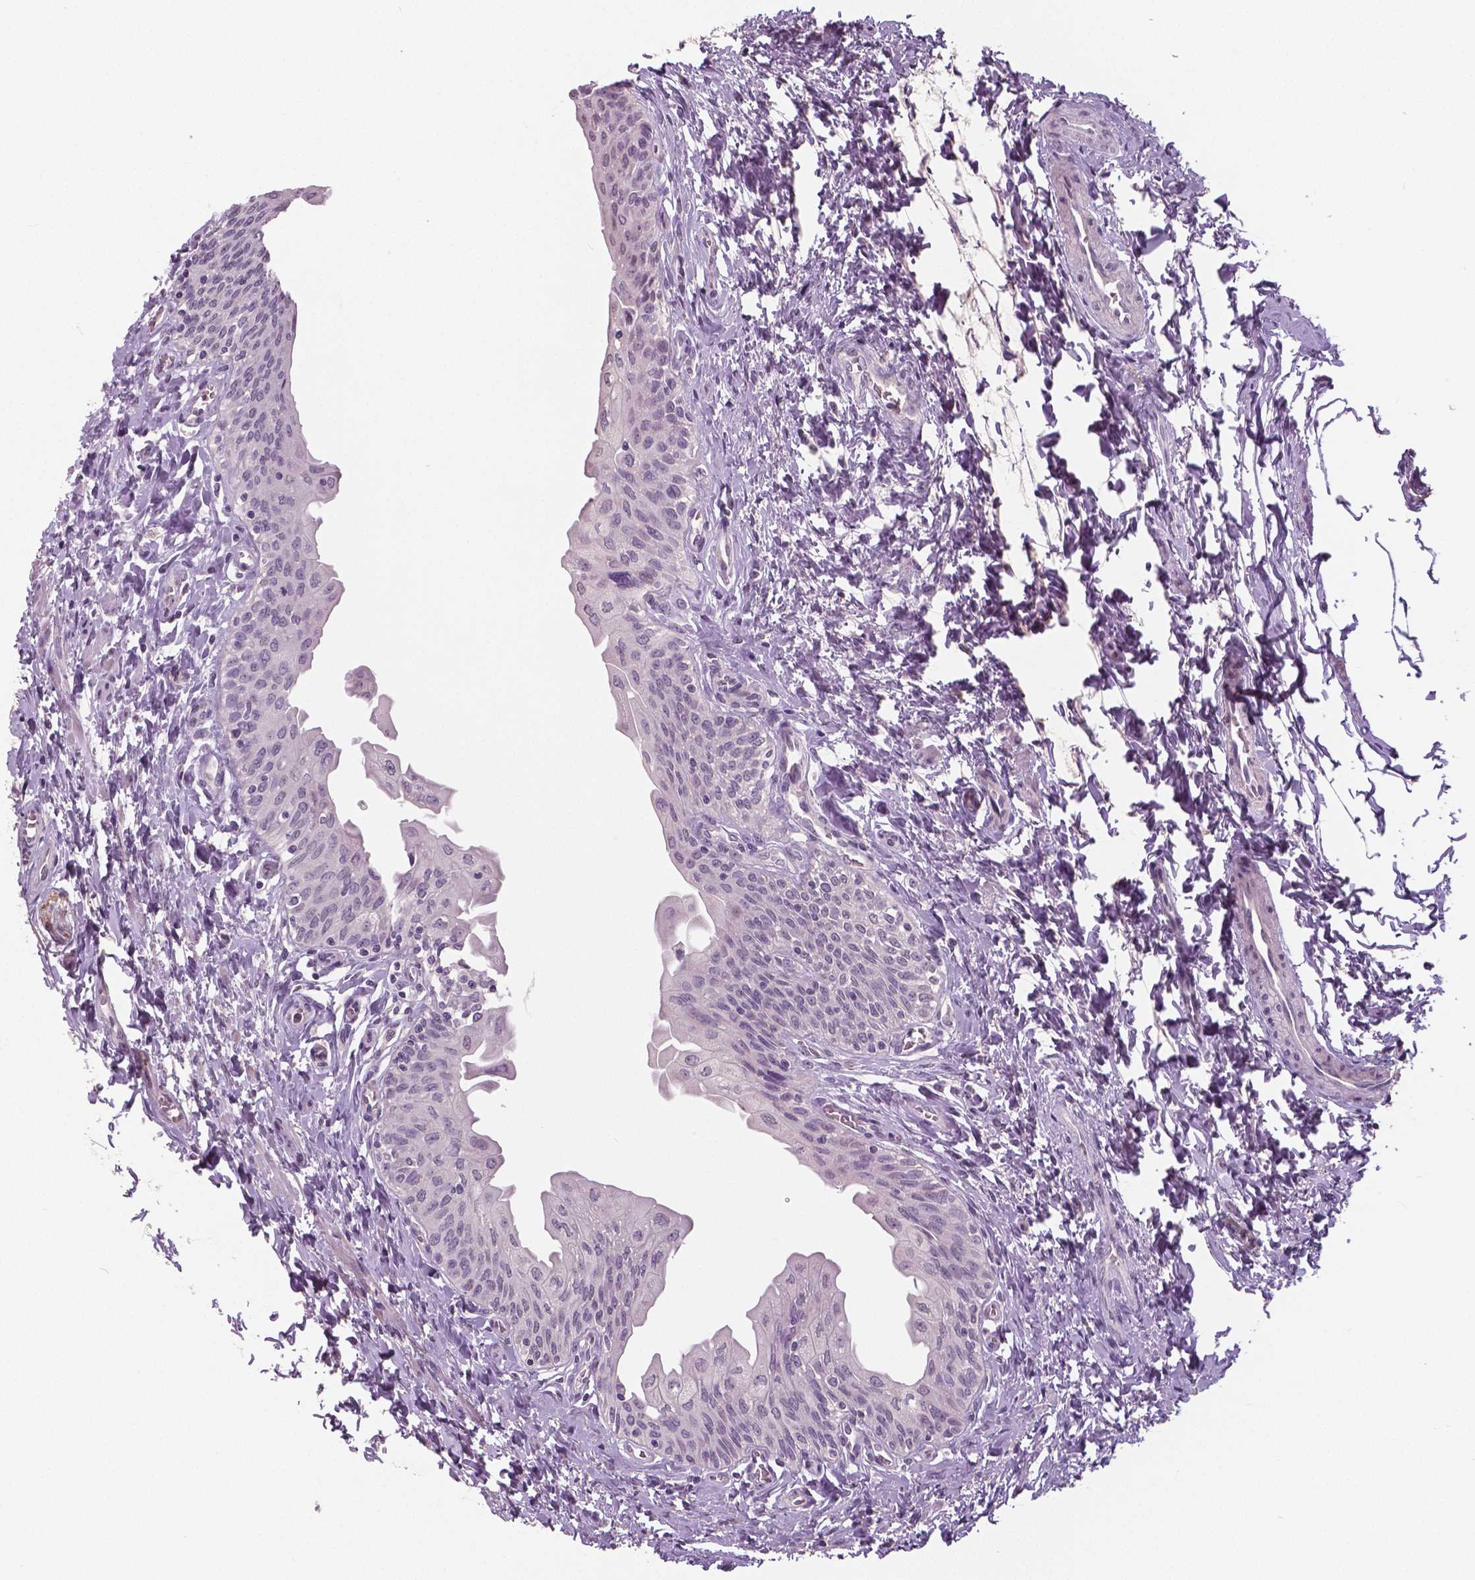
{"staining": {"intensity": "negative", "quantity": "none", "location": "none"}, "tissue": "urinary bladder", "cell_type": "Urothelial cells", "image_type": "normal", "snomed": [{"axis": "morphology", "description": "Normal tissue, NOS"}, {"axis": "topography", "description": "Urinary bladder"}], "caption": "DAB (3,3'-diaminobenzidine) immunohistochemical staining of unremarkable urinary bladder shows no significant positivity in urothelial cells. Brightfield microscopy of IHC stained with DAB (brown) and hematoxylin (blue), captured at high magnification.", "gene": "NECAB1", "patient": {"sex": "male", "age": 56}}